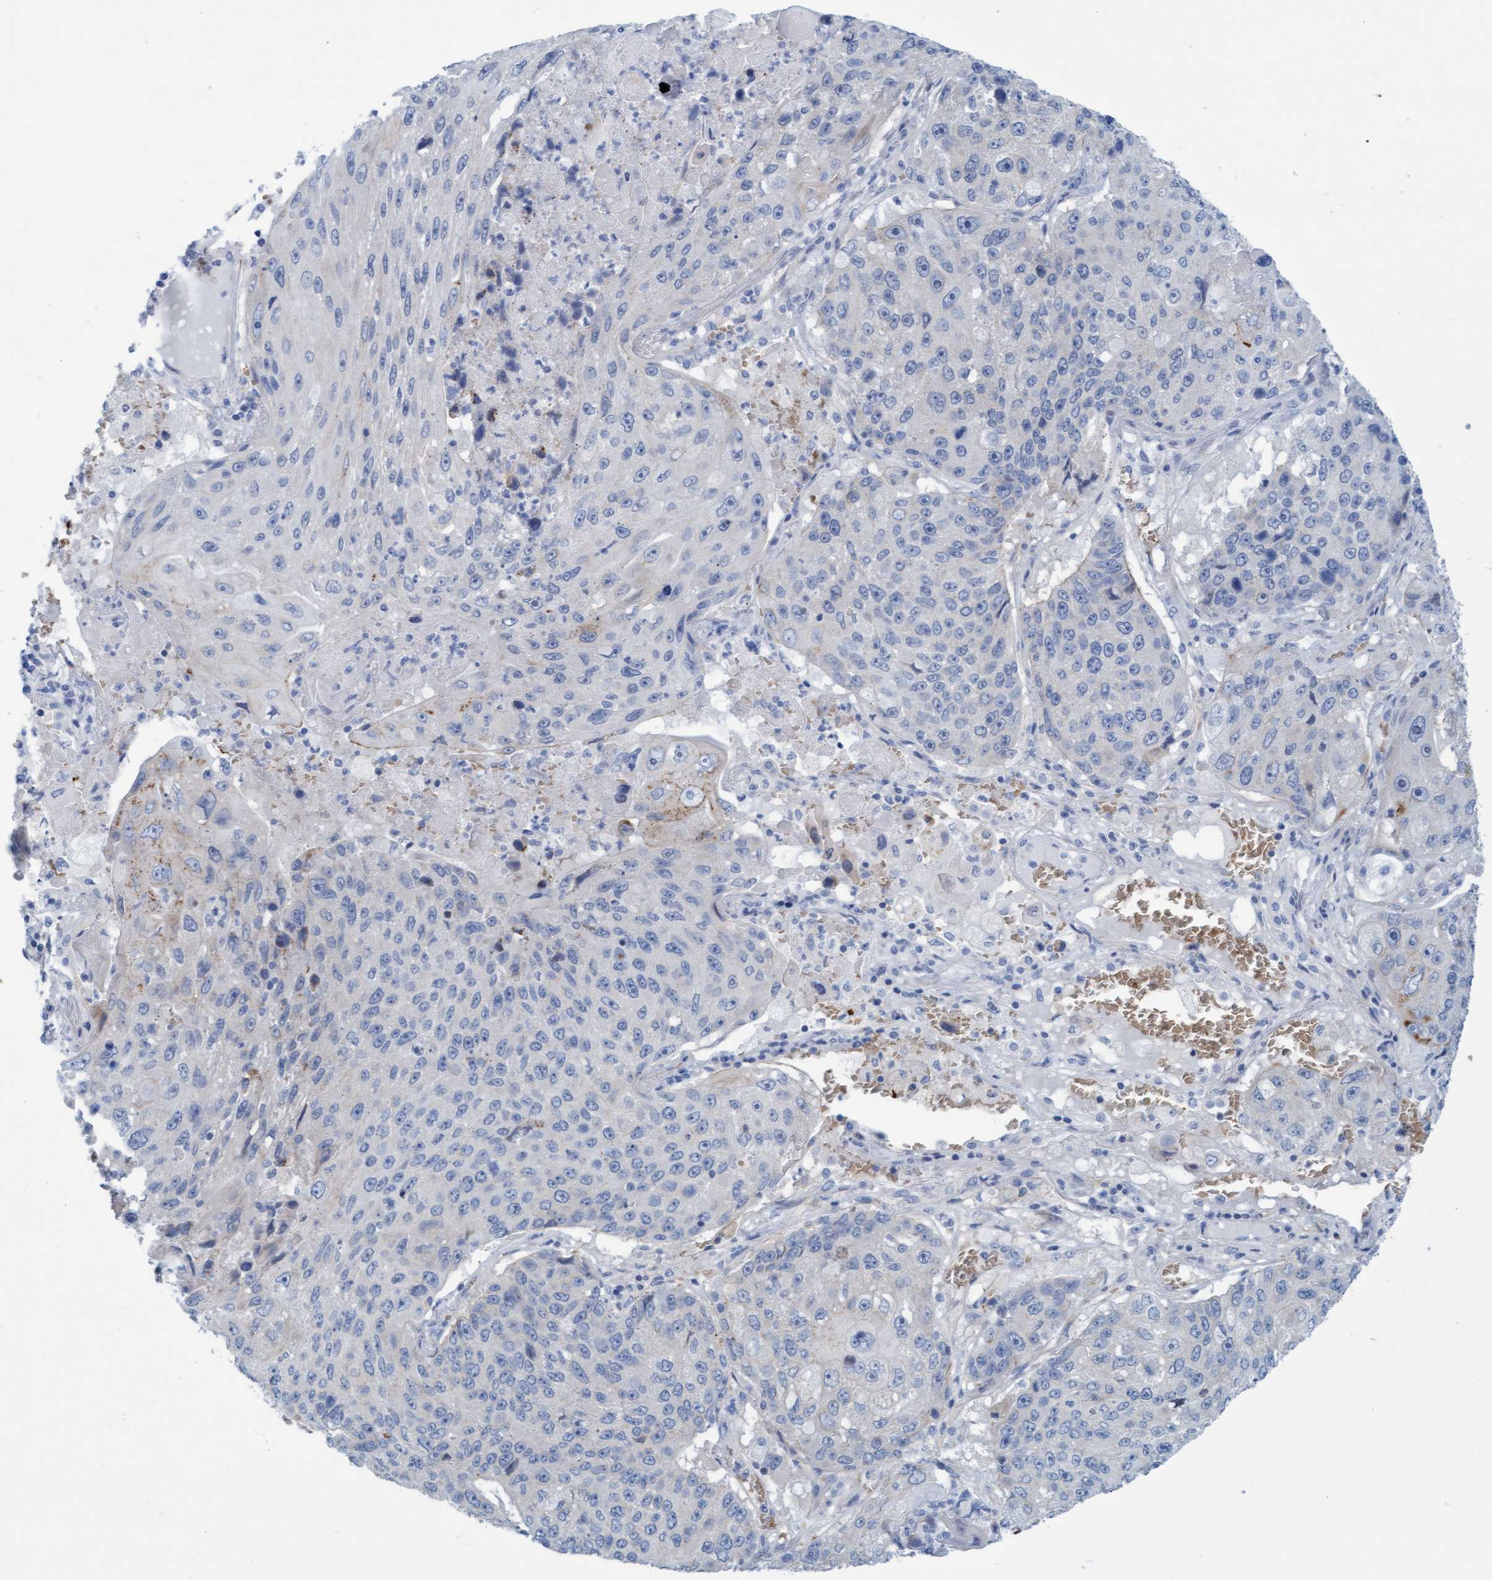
{"staining": {"intensity": "negative", "quantity": "none", "location": "none"}, "tissue": "lung cancer", "cell_type": "Tumor cells", "image_type": "cancer", "snomed": [{"axis": "morphology", "description": "Squamous cell carcinoma, NOS"}, {"axis": "topography", "description": "Lung"}], "caption": "The immunohistochemistry image has no significant staining in tumor cells of lung cancer (squamous cell carcinoma) tissue. The staining was performed using DAB to visualize the protein expression in brown, while the nuclei were stained in blue with hematoxylin (Magnification: 20x).", "gene": "P2RX5", "patient": {"sex": "male", "age": 61}}